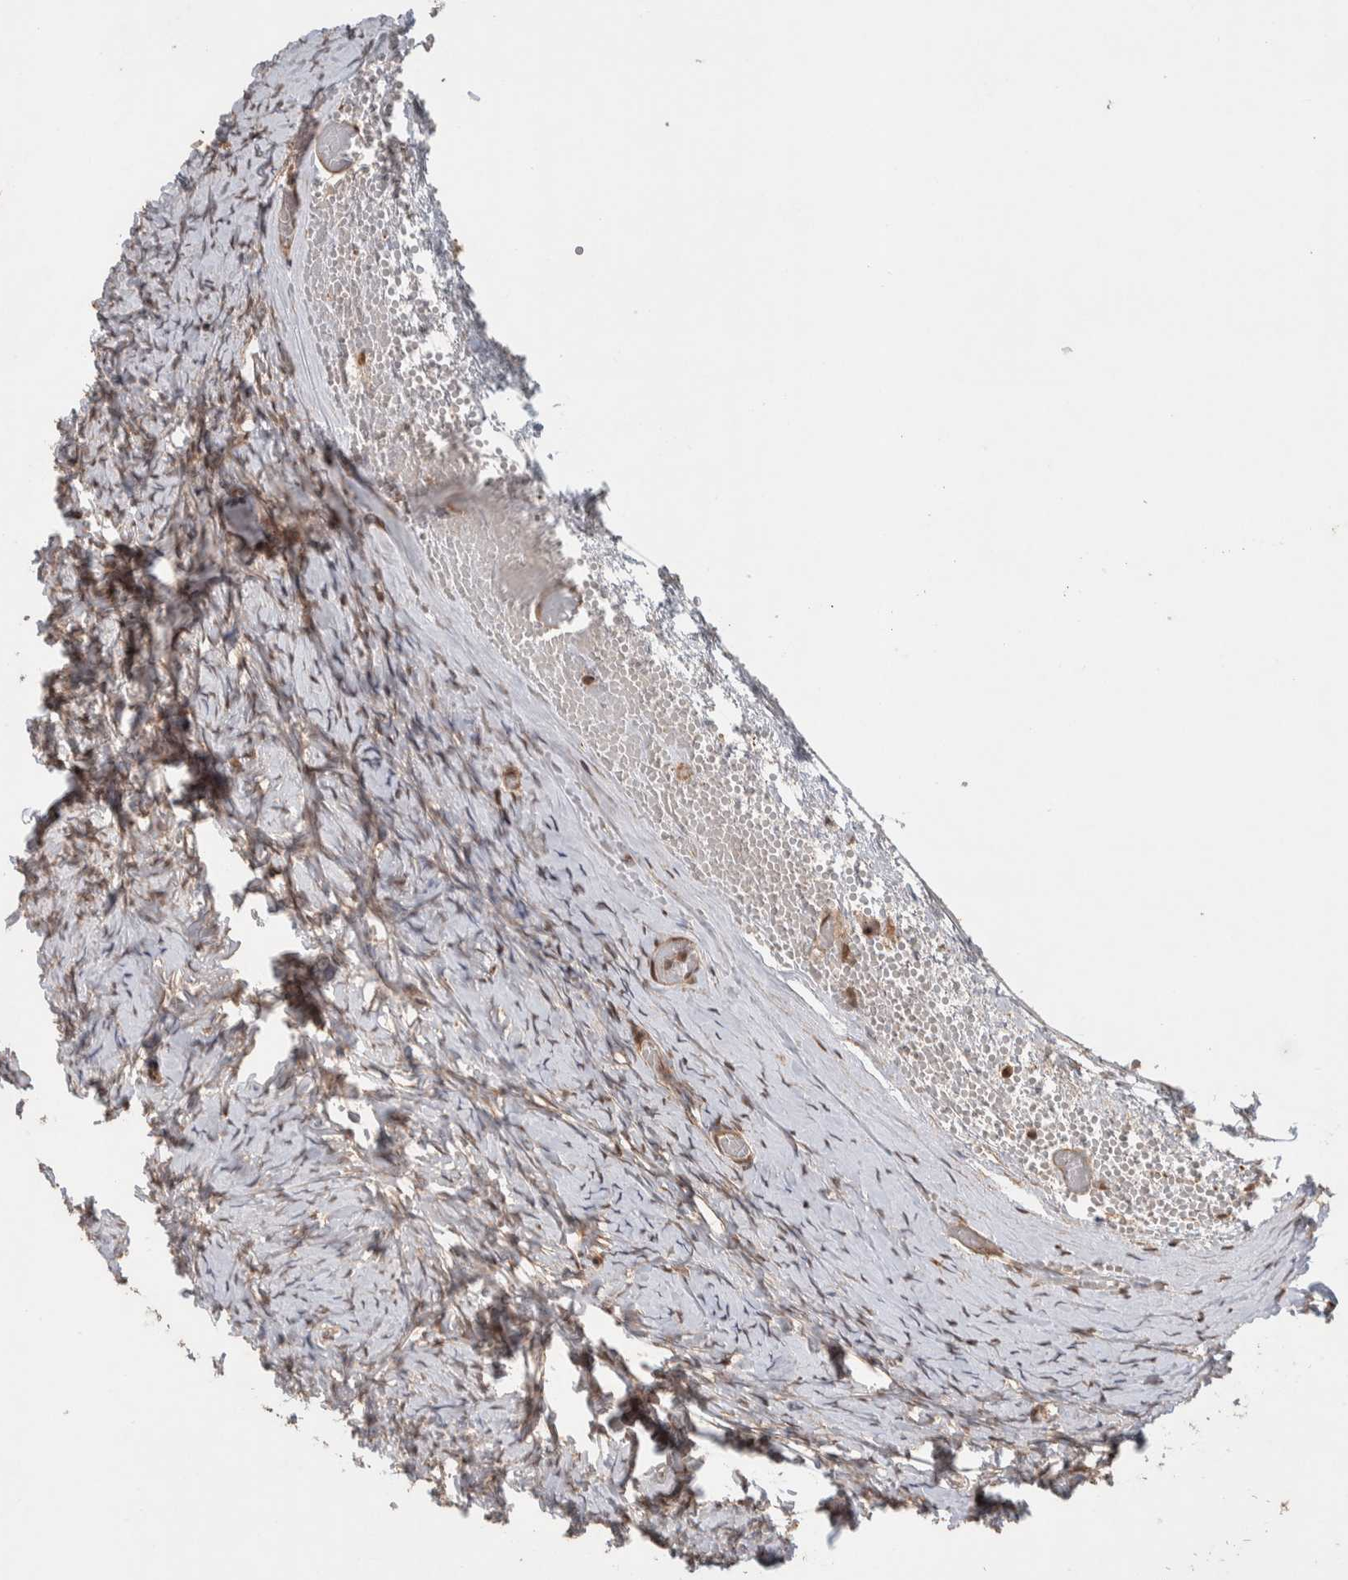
{"staining": {"intensity": "moderate", "quantity": "25%-75%", "location": "cytoplasmic/membranous,nuclear"}, "tissue": "ovary", "cell_type": "Ovarian stroma cells", "image_type": "normal", "snomed": [{"axis": "morphology", "description": "Normal tissue, NOS"}, {"axis": "topography", "description": "Ovary"}], "caption": "Immunohistochemistry (IHC) staining of normal ovary, which demonstrates medium levels of moderate cytoplasmic/membranous,nuclear positivity in approximately 25%-75% of ovarian stroma cells indicating moderate cytoplasmic/membranous,nuclear protein staining. The staining was performed using DAB (brown) for protein detection and nuclei were counterstained in hematoxylin (blue).", "gene": "TOR1B", "patient": {"sex": "female", "age": 27}}